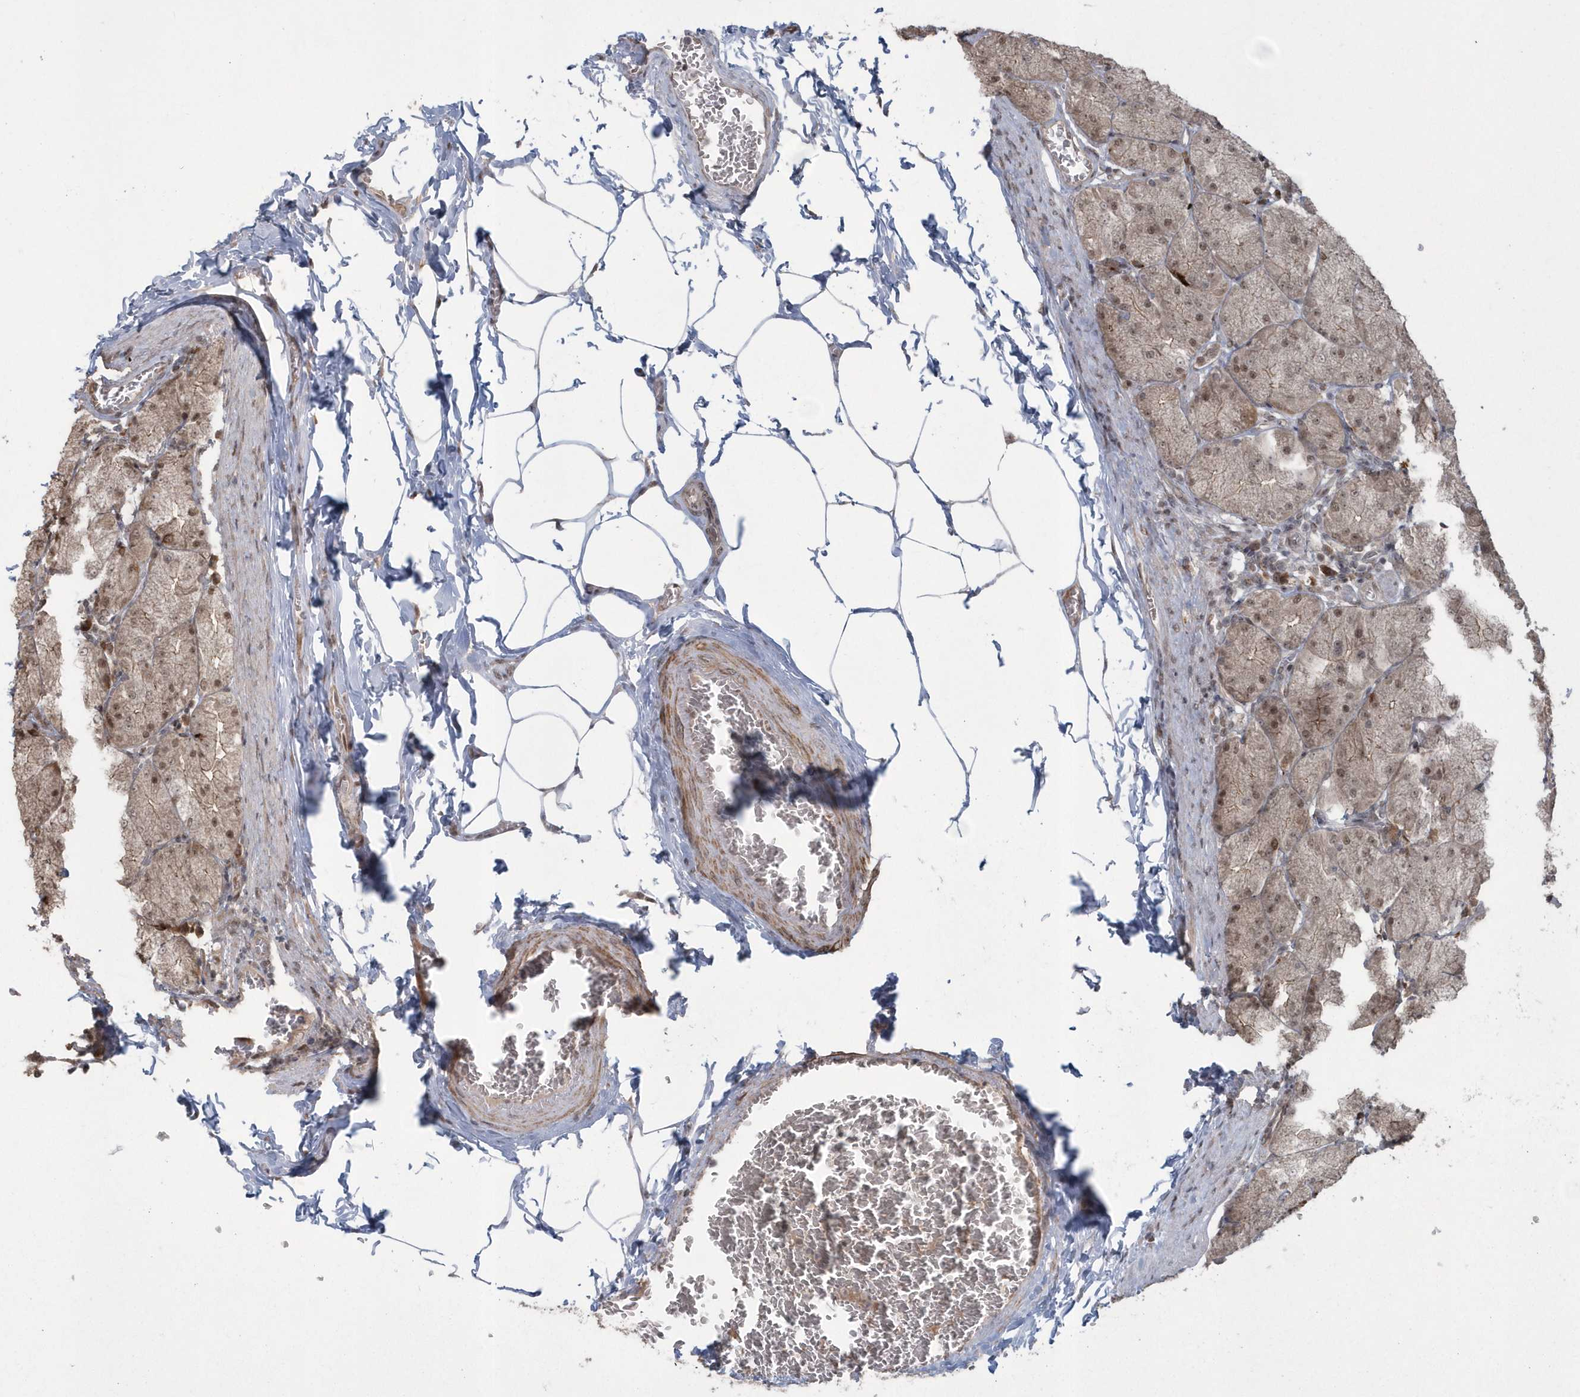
{"staining": {"intensity": "moderate", "quantity": "25%-75%", "location": "cytoplasmic/membranous,nuclear"}, "tissue": "stomach", "cell_type": "Glandular cells", "image_type": "normal", "snomed": [{"axis": "morphology", "description": "Normal tissue, NOS"}, {"axis": "topography", "description": "Stomach, upper"}], "caption": "IHC image of benign stomach: human stomach stained using immunohistochemistry (IHC) displays medium levels of moderate protein expression localized specifically in the cytoplasmic/membranous,nuclear of glandular cells, appearing as a cytoplasmic/membranous,nuclear brown color.", "gene": "EPB41L4A", "patient": {"sex": "female", "age": 56}}